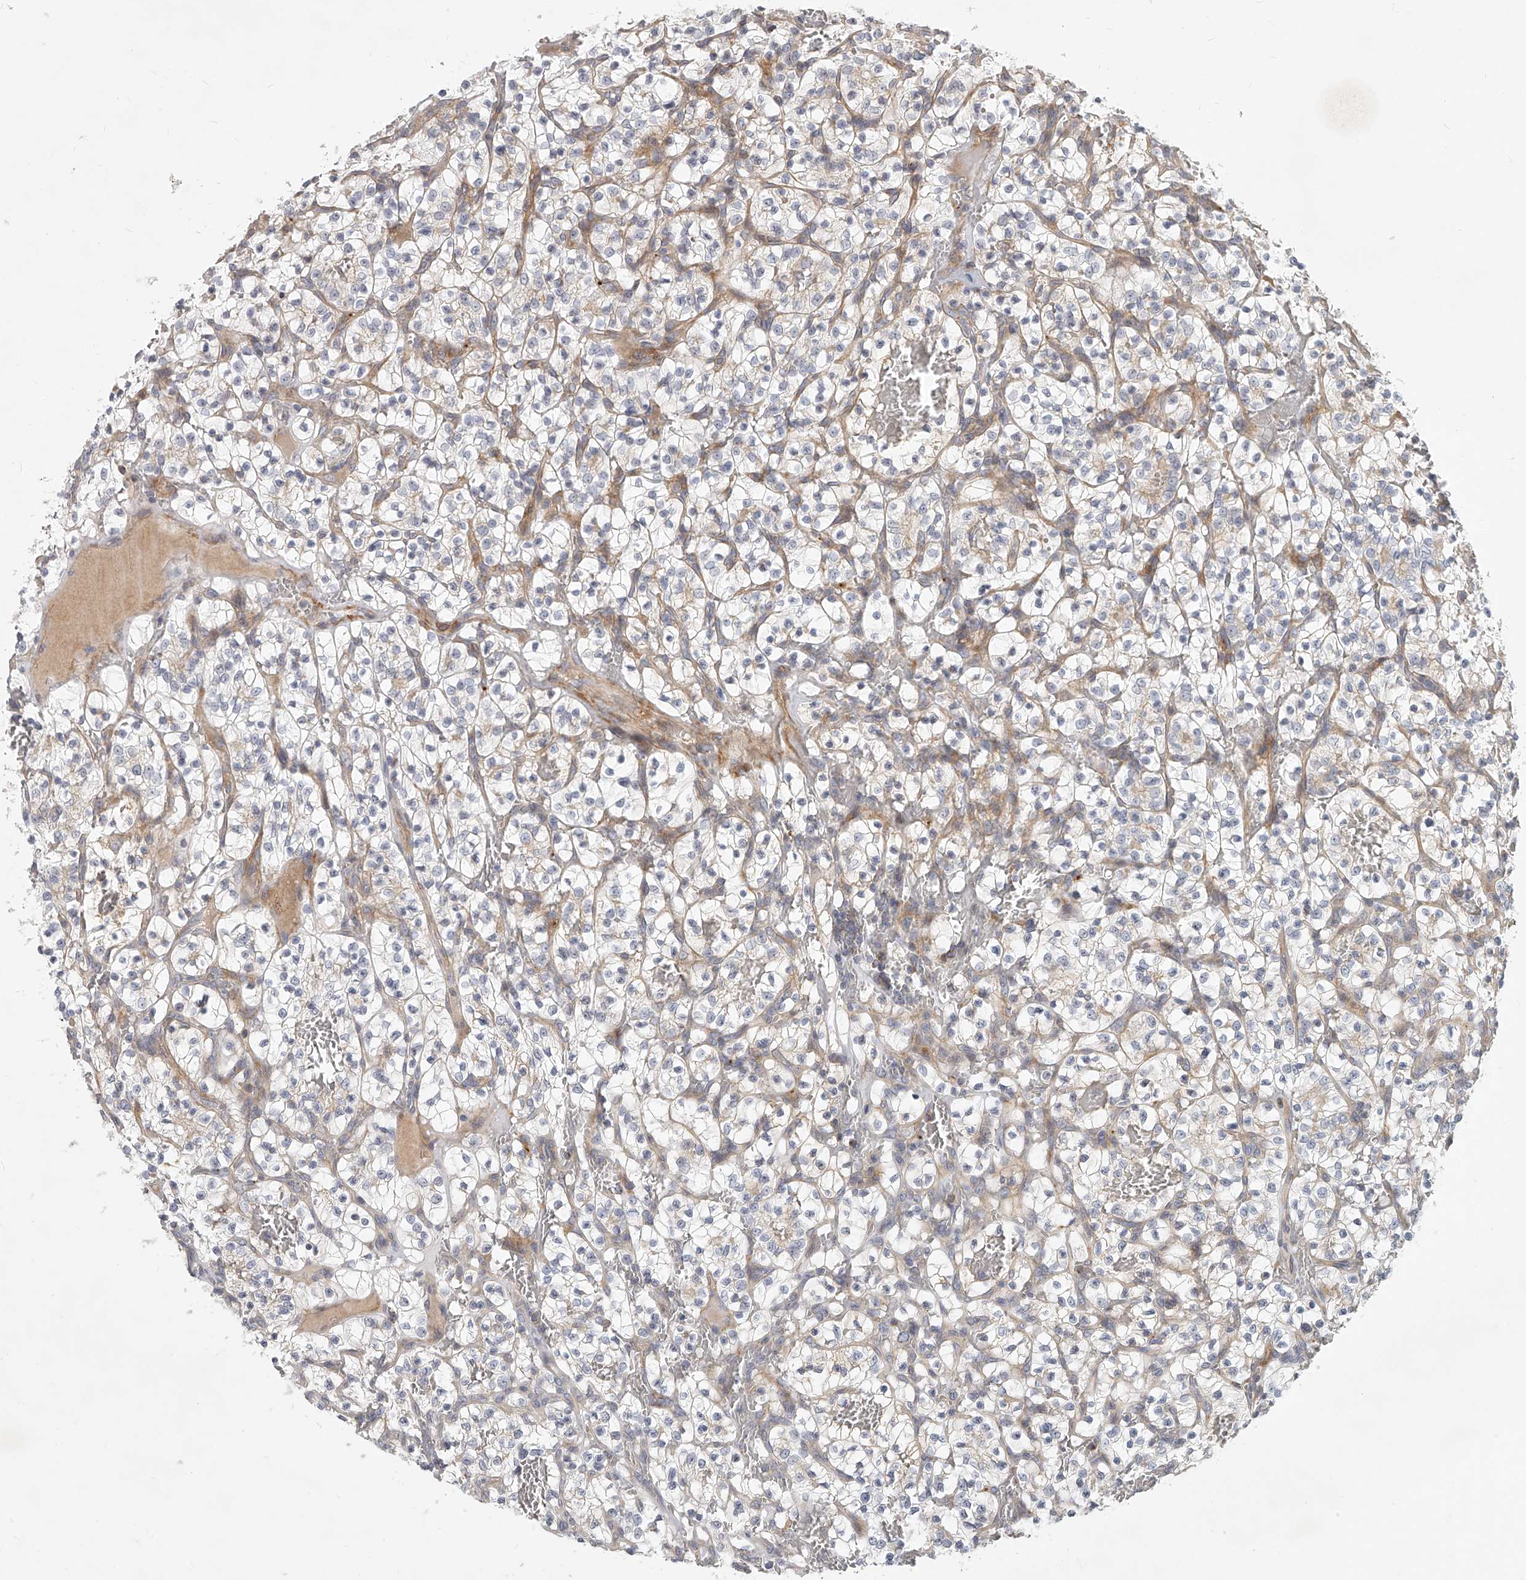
{"staining": {"intensity": "negative", "quantity": "none", "location": "none"}, "tissue": "renal cancer", "cell_type": "Tumor cells", "image_type": "cancer", "snomed": [{"axis": "morphology", "description": "Adenocarcinoma, NOS"}, {"axis": "topography", "description": "Kidney"}], "caption": "Immunohistochemistry (IHC) of human renal cancer displays no positivity in tumor cells.", "gene": "SLC37A1", "patient": {"sex": "female", "age": 57}}